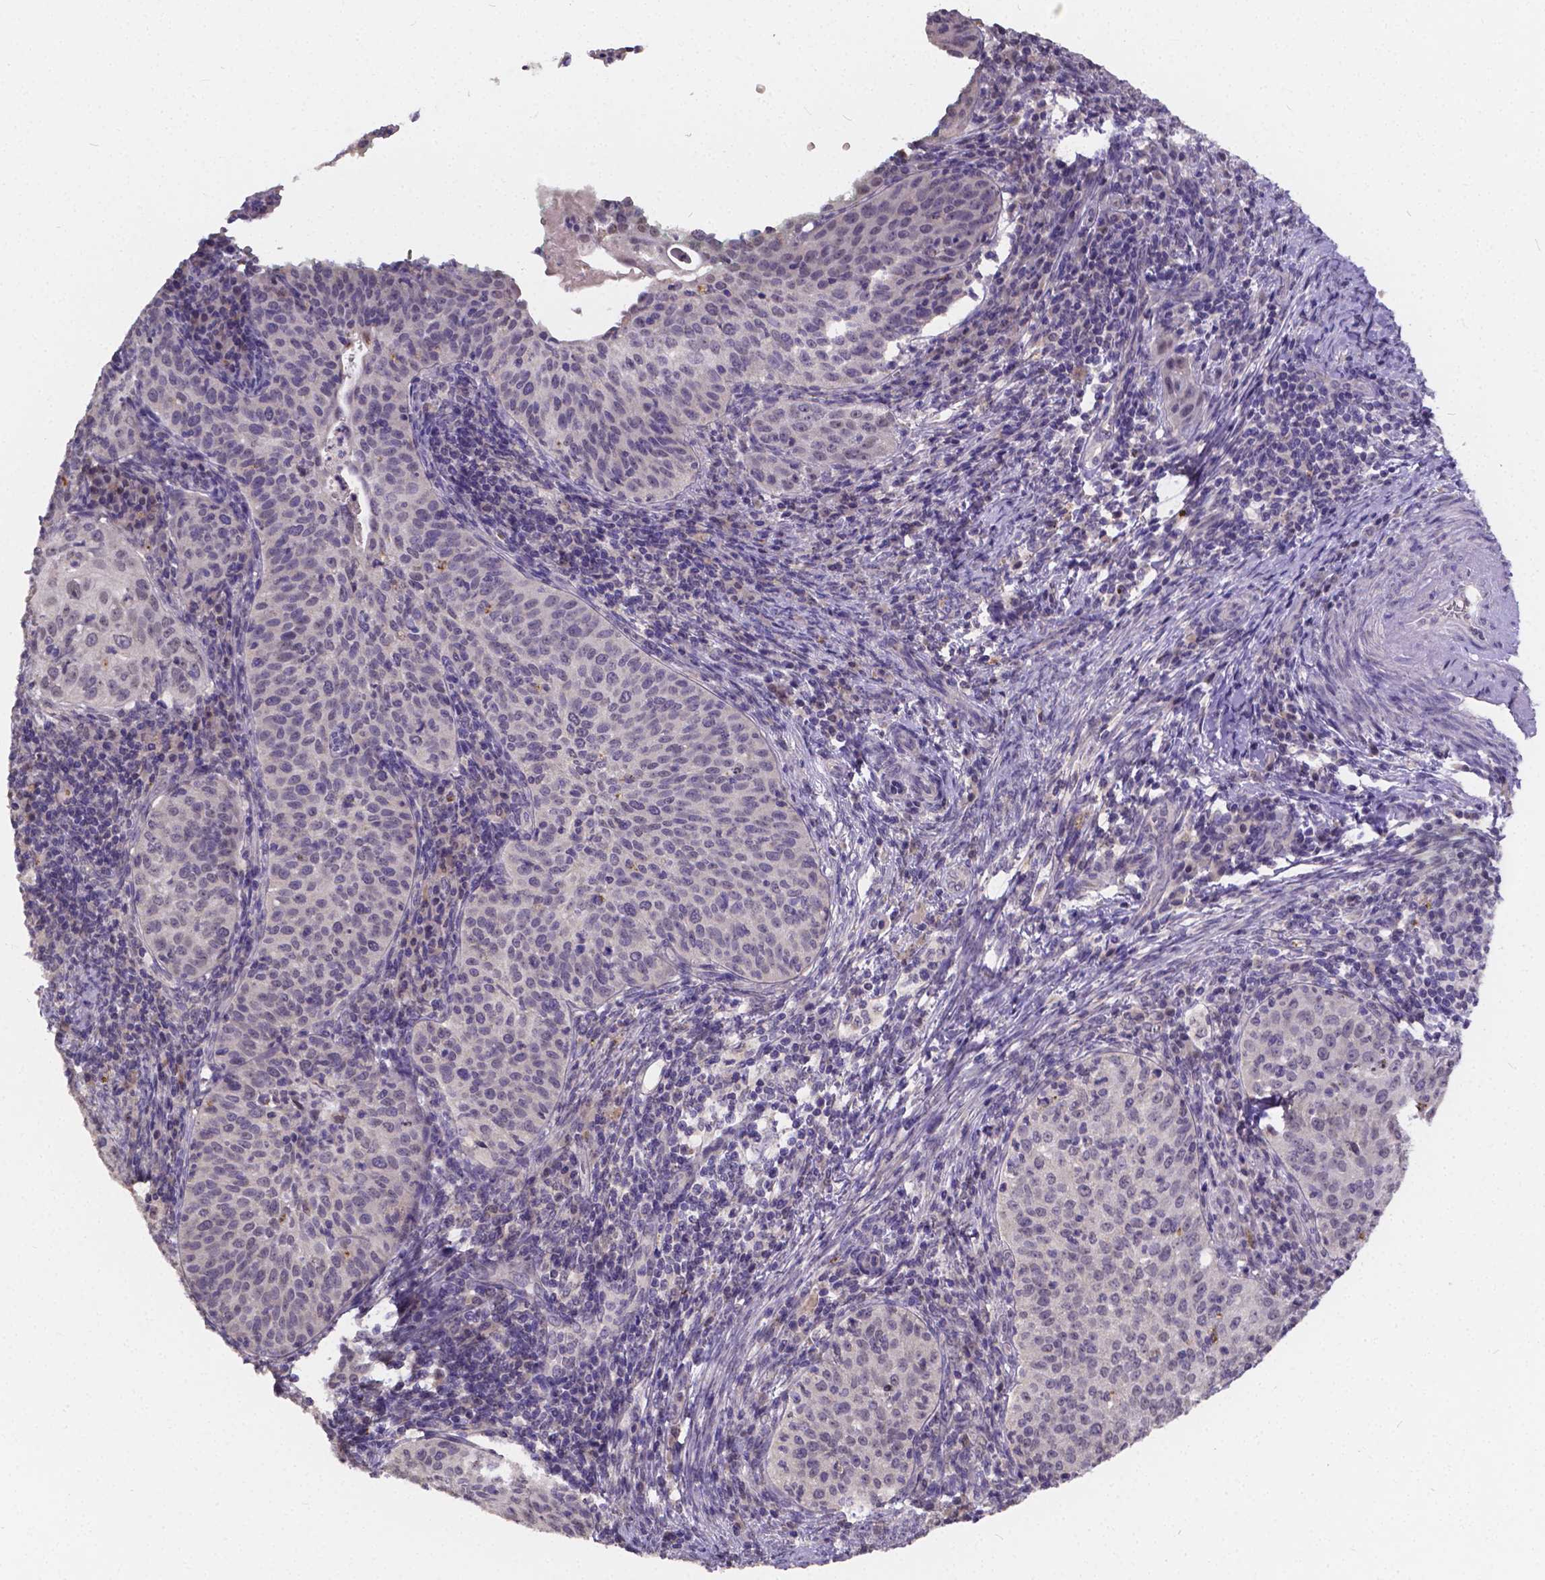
{"staining": {"intensity": "negative", "quantity": "none", "location": "none"}, "tissue": "cervical cancer", "cell_type": "Tumor cells", "image_type": "cancer", "snomed": [{"axis": "morphology", "description": "Squamous cell carcinoma, NOS"}, {"axis": "topography", "description": "Cervix"}], "caption": "Tumor cells are negative for brown protein staining in cervical squamous cell carcinoma.", "gene": "CTNNA2", "patient": {"sex": "female", "age": 30}}